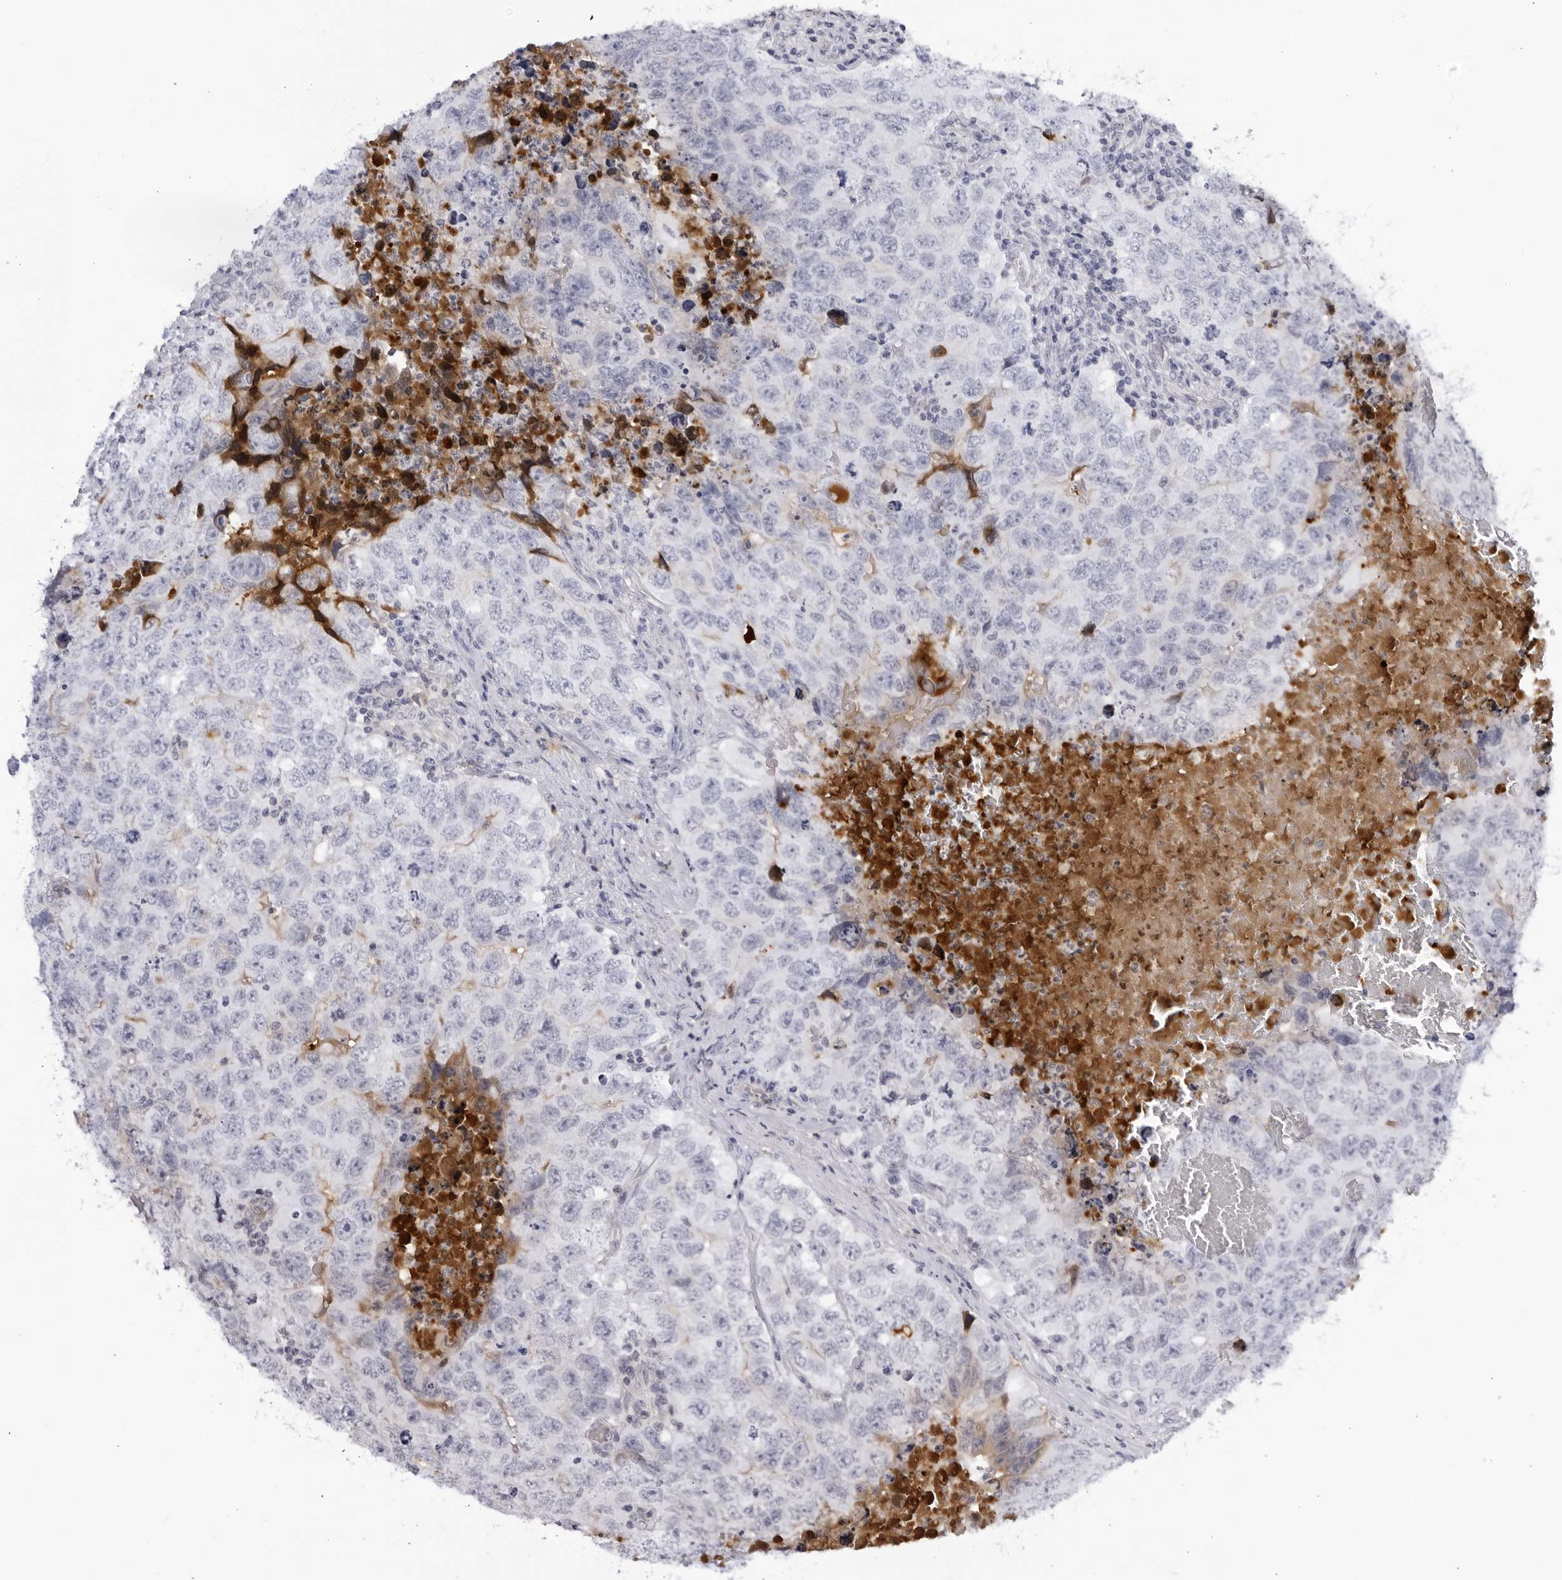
{"staining": {"intensity": "negative", "quantity": "none", "location": "none"}, "tissue": "testis cancer", "cell_type": "Tumor cells", "image_type": "cancer", "snomed": [{"axis": "morphology", "description": "Seminoma, NOS"}, {"axis": "morphology", "description": "Carcinoma, Embryonal, NOS"}, {"axis": "topography", "description": "Testis"}], "caption": "Immunohistochemical staining of testis embryonal carcinoma shows no significant positivity in tumor cells. (Stains: DAB immunohistochemistry (IHC) with hematoxylin counter stain, Microscopy: brightfield microscopy at high magnification).", "gene": "CNBD1", "patient": {"sex": "male", "age": 43}}